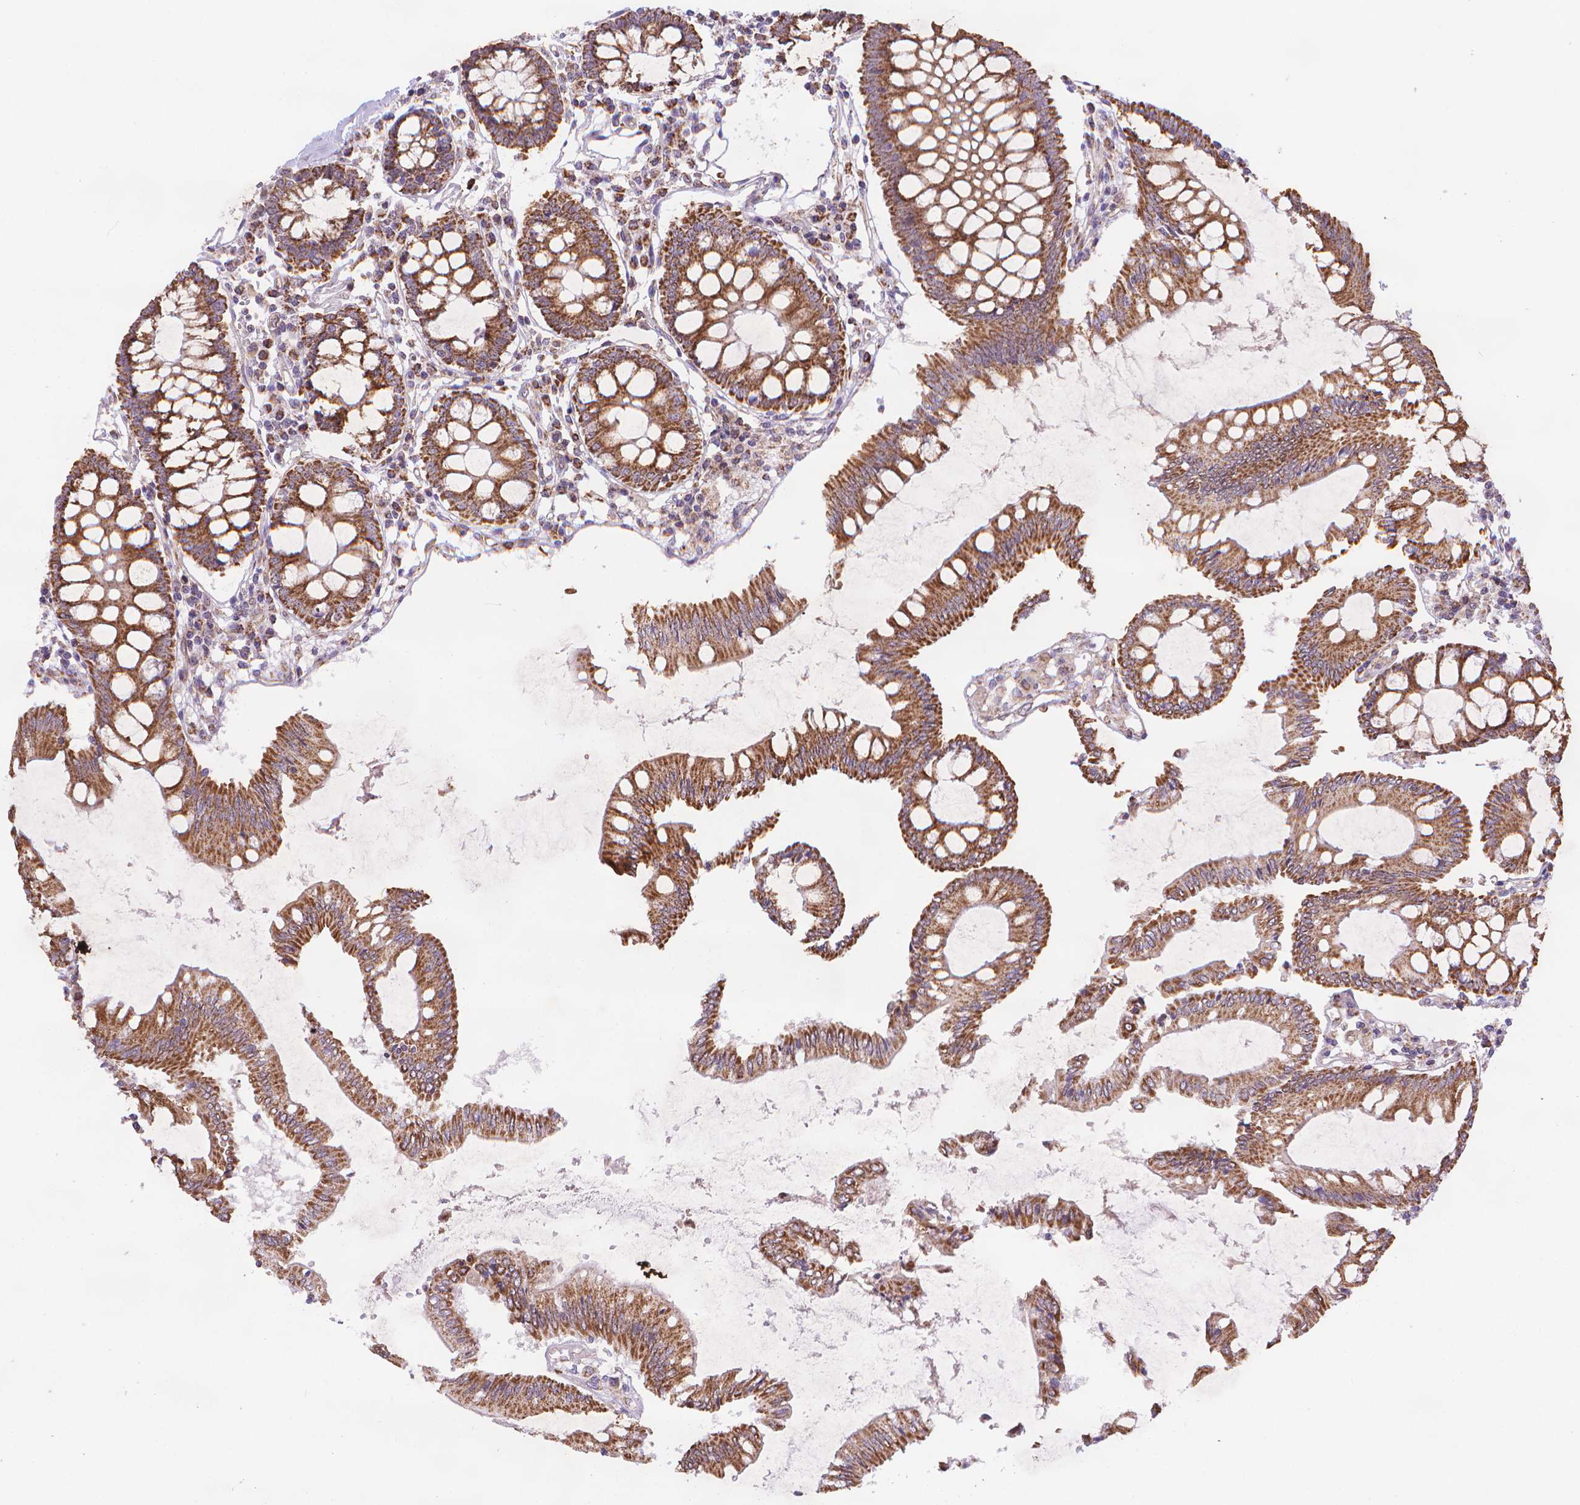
{"staining": {"intensity": "negative", "quantity": "none", "location": "none"}, "tissue": "colon", "cell_type": "Endothelial cells", "image_type": "normal", "snomed": [{"axis": "morphology", "description": "Normal tissue, NOS"}, {"axis": "morphology", "description": "Adenocarcinoma, NOS"}, {"axis": "topography", "description": "Colon"}], "caption": "This is an IHC micrograph of unremarkable human colon. There is no expression in endothelial cells.", "gene": "CYYR1", "patient": {"sex": "male", "age": 83}}